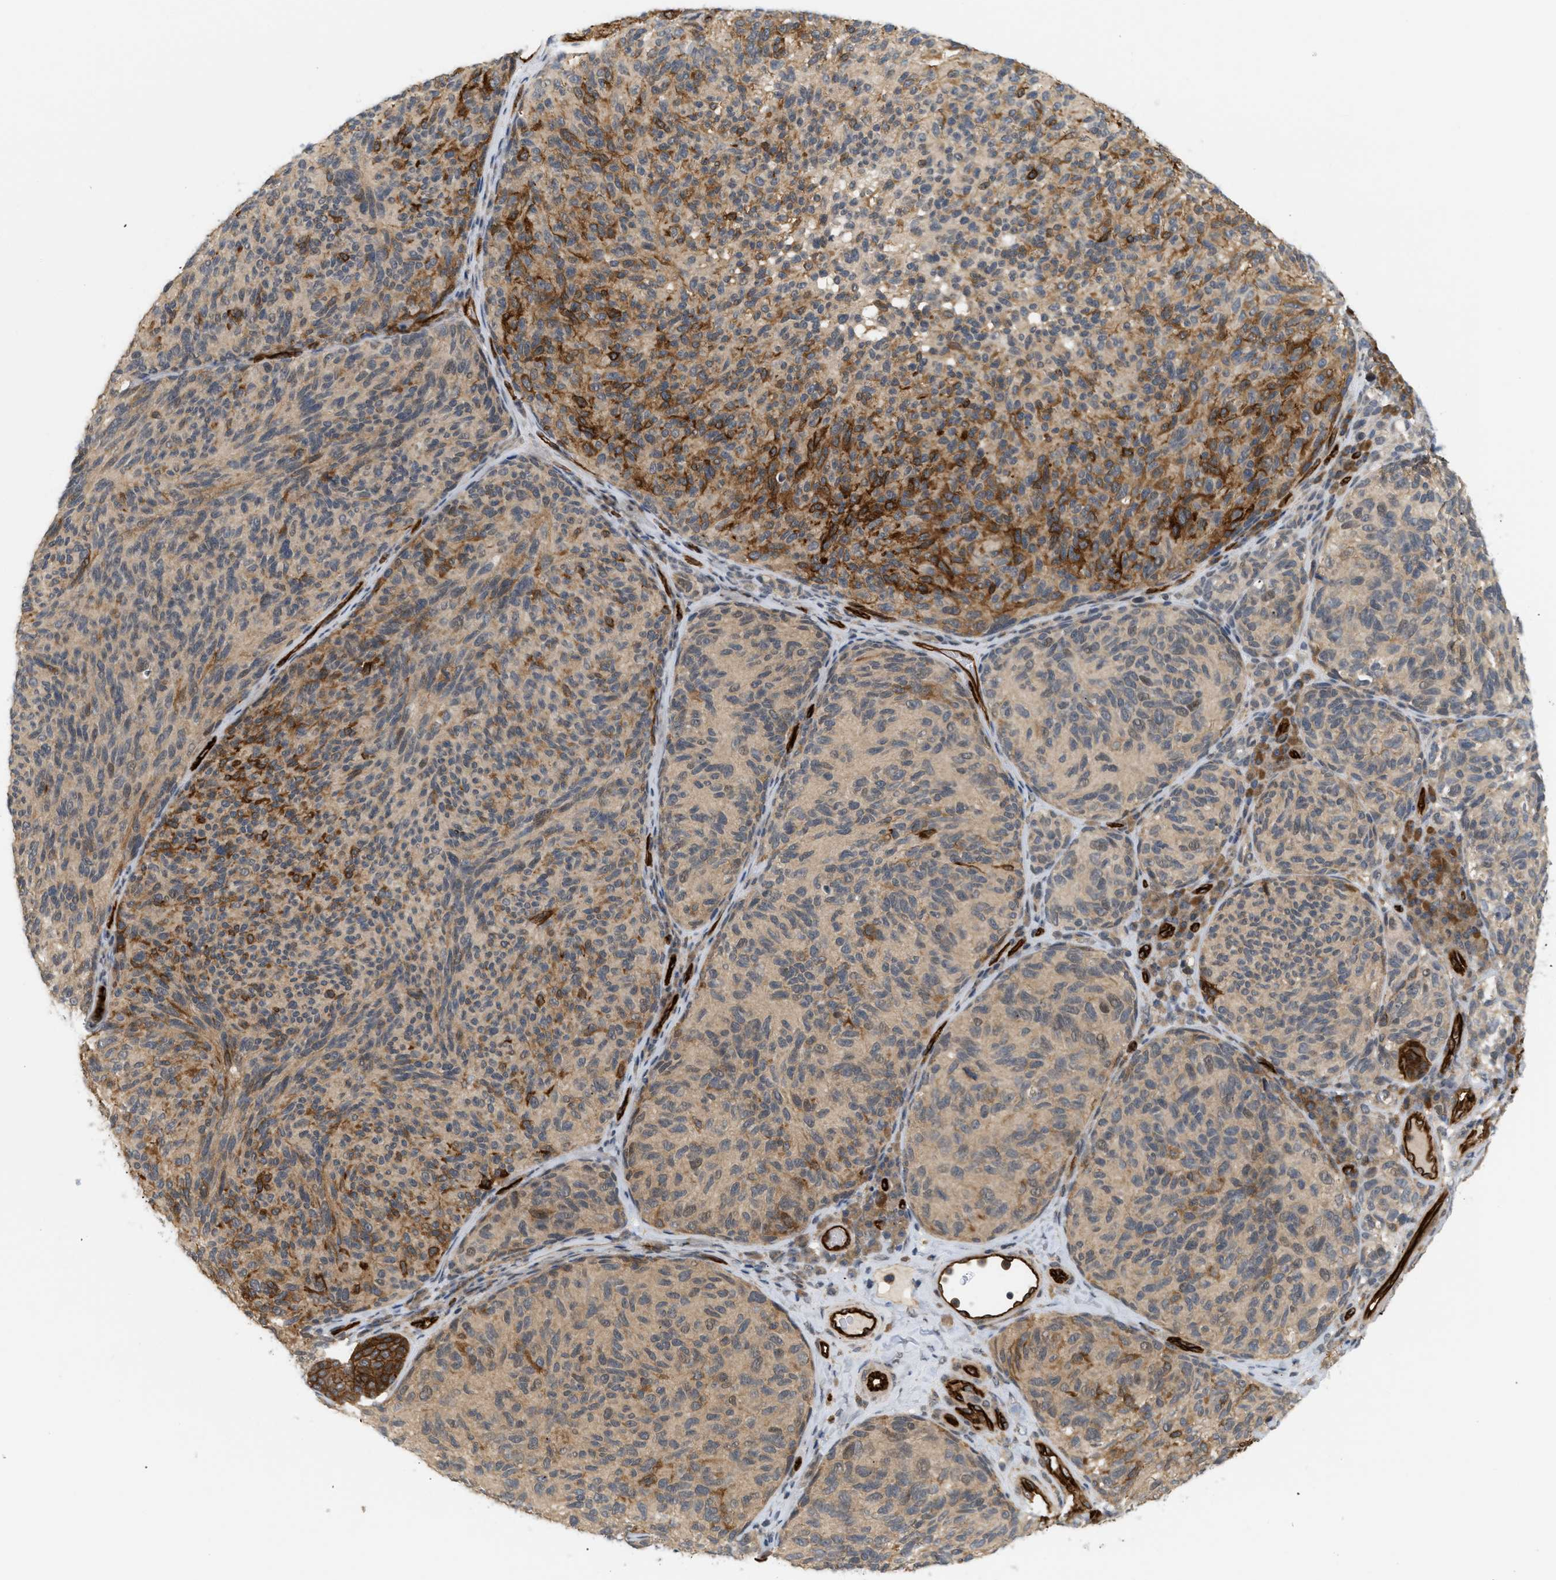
{"staining": {"intensity": "moderate", "quantity": ">75%", "location": "cytoplasmic/membranous"}, "tissue": "melanoma", "cell_type": "Tumor cells", "image_type": "cancer", "snomed": [{"axis": "morphology", "description": "Malignant melanoma, NOS"}, {"axis": "topography", "description": "Skin"}], "caption": "Immunohistochemical staining of human malignant melanoma exhibits medium levels of moderate cytoplasmic/membranous protein positivity in about >75% of tumor cells.", "gene": "PALMD", "patient": {"sex": "female", "age": 73}}